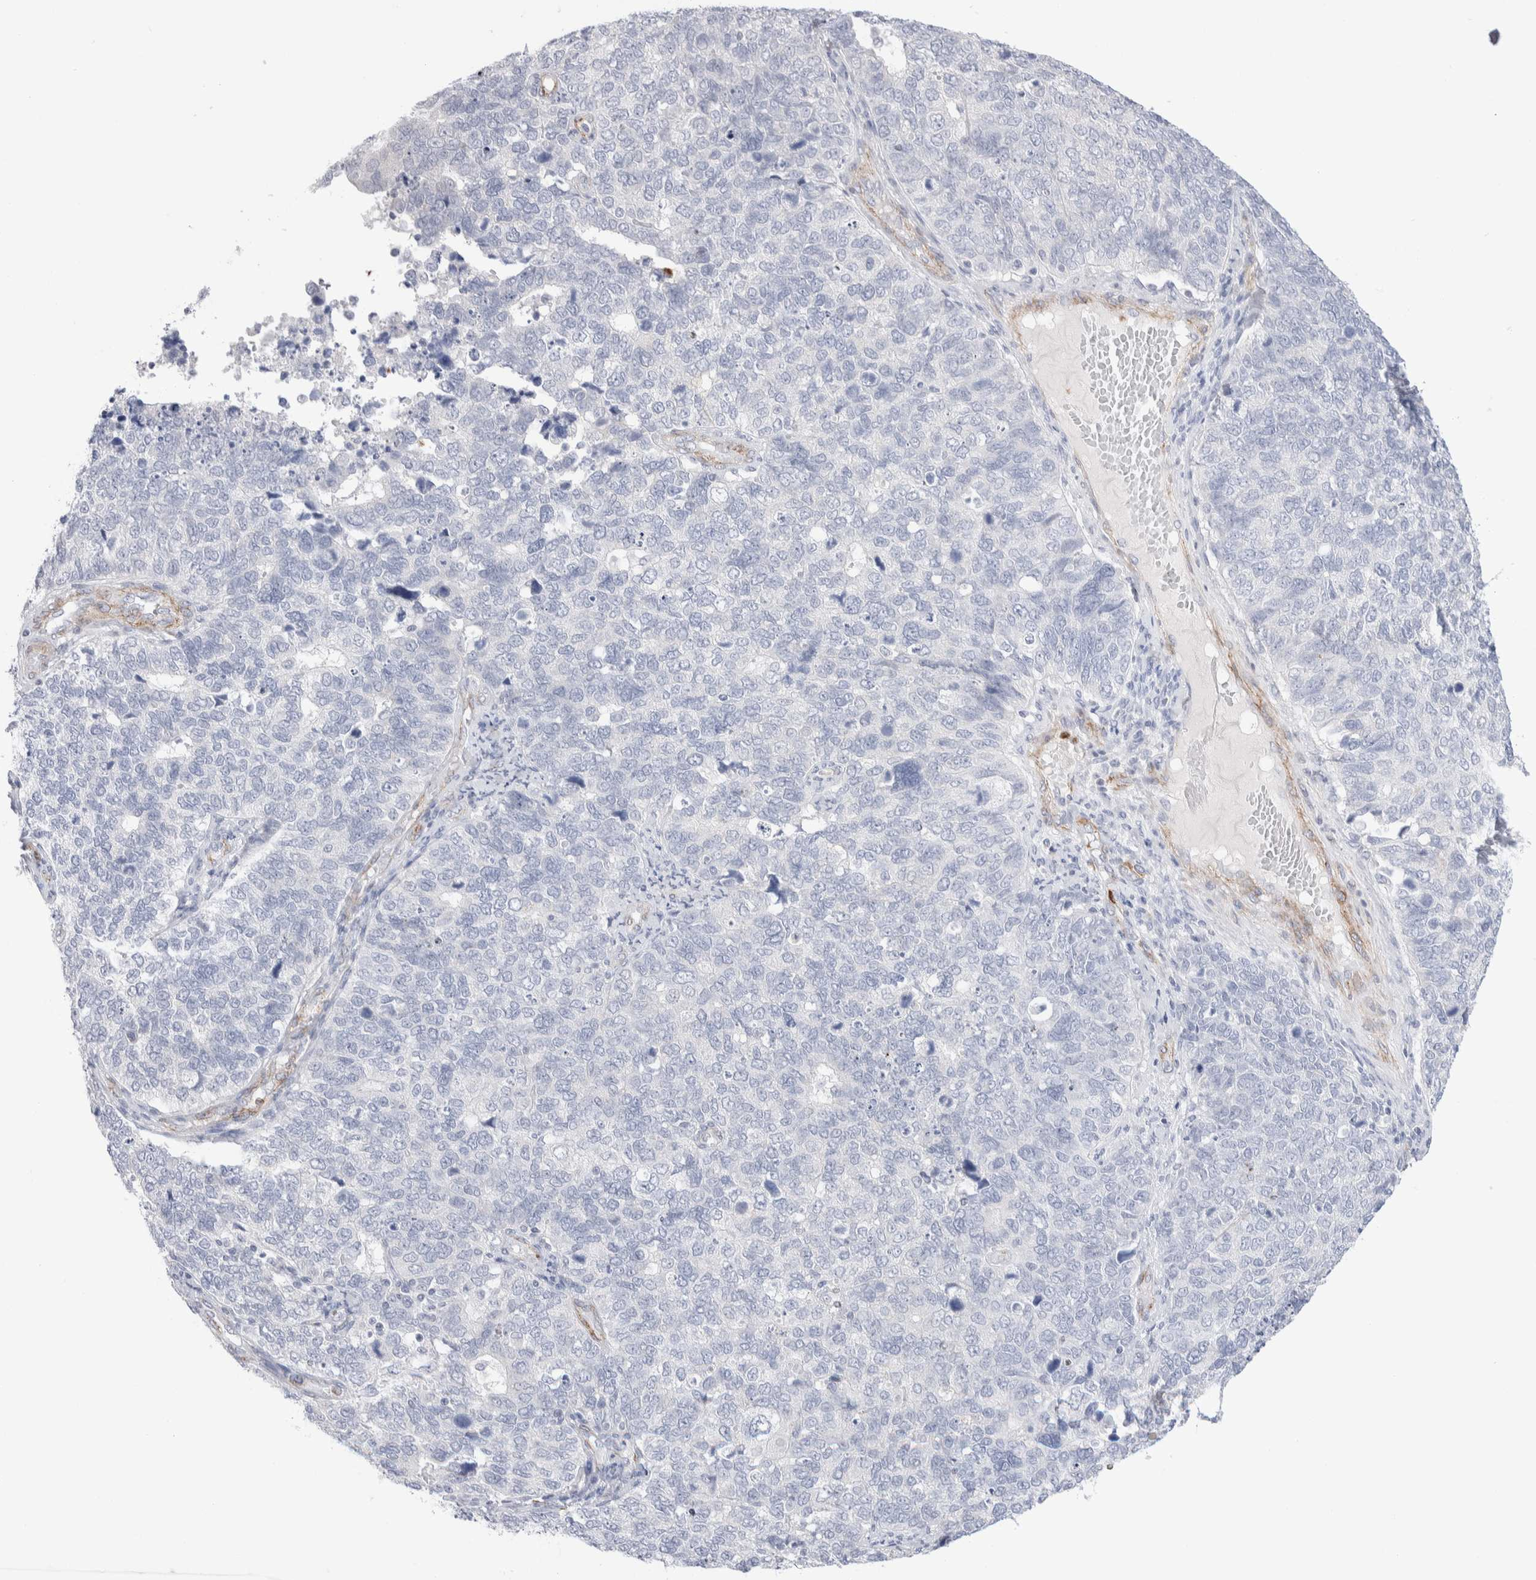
{"staining": {"intensity": "negative", "quantity": "none", "location": "none"}, "tissue": "cervical cancer", "cell_type": "Tumor cells", "image_type": "cancer", "snomed": [{"axis": "morphology", "description": "Squamous cell carcinoma, NOS"}, {"axis": "topography", "description": "Cervix"}], "caption": "Protein analysis of squamous cell carcinoma (cervical) shows no significant staining in tumor cells.", "gene": "SEPTIN4", "patient": {"sex": "female", "age": 63}}